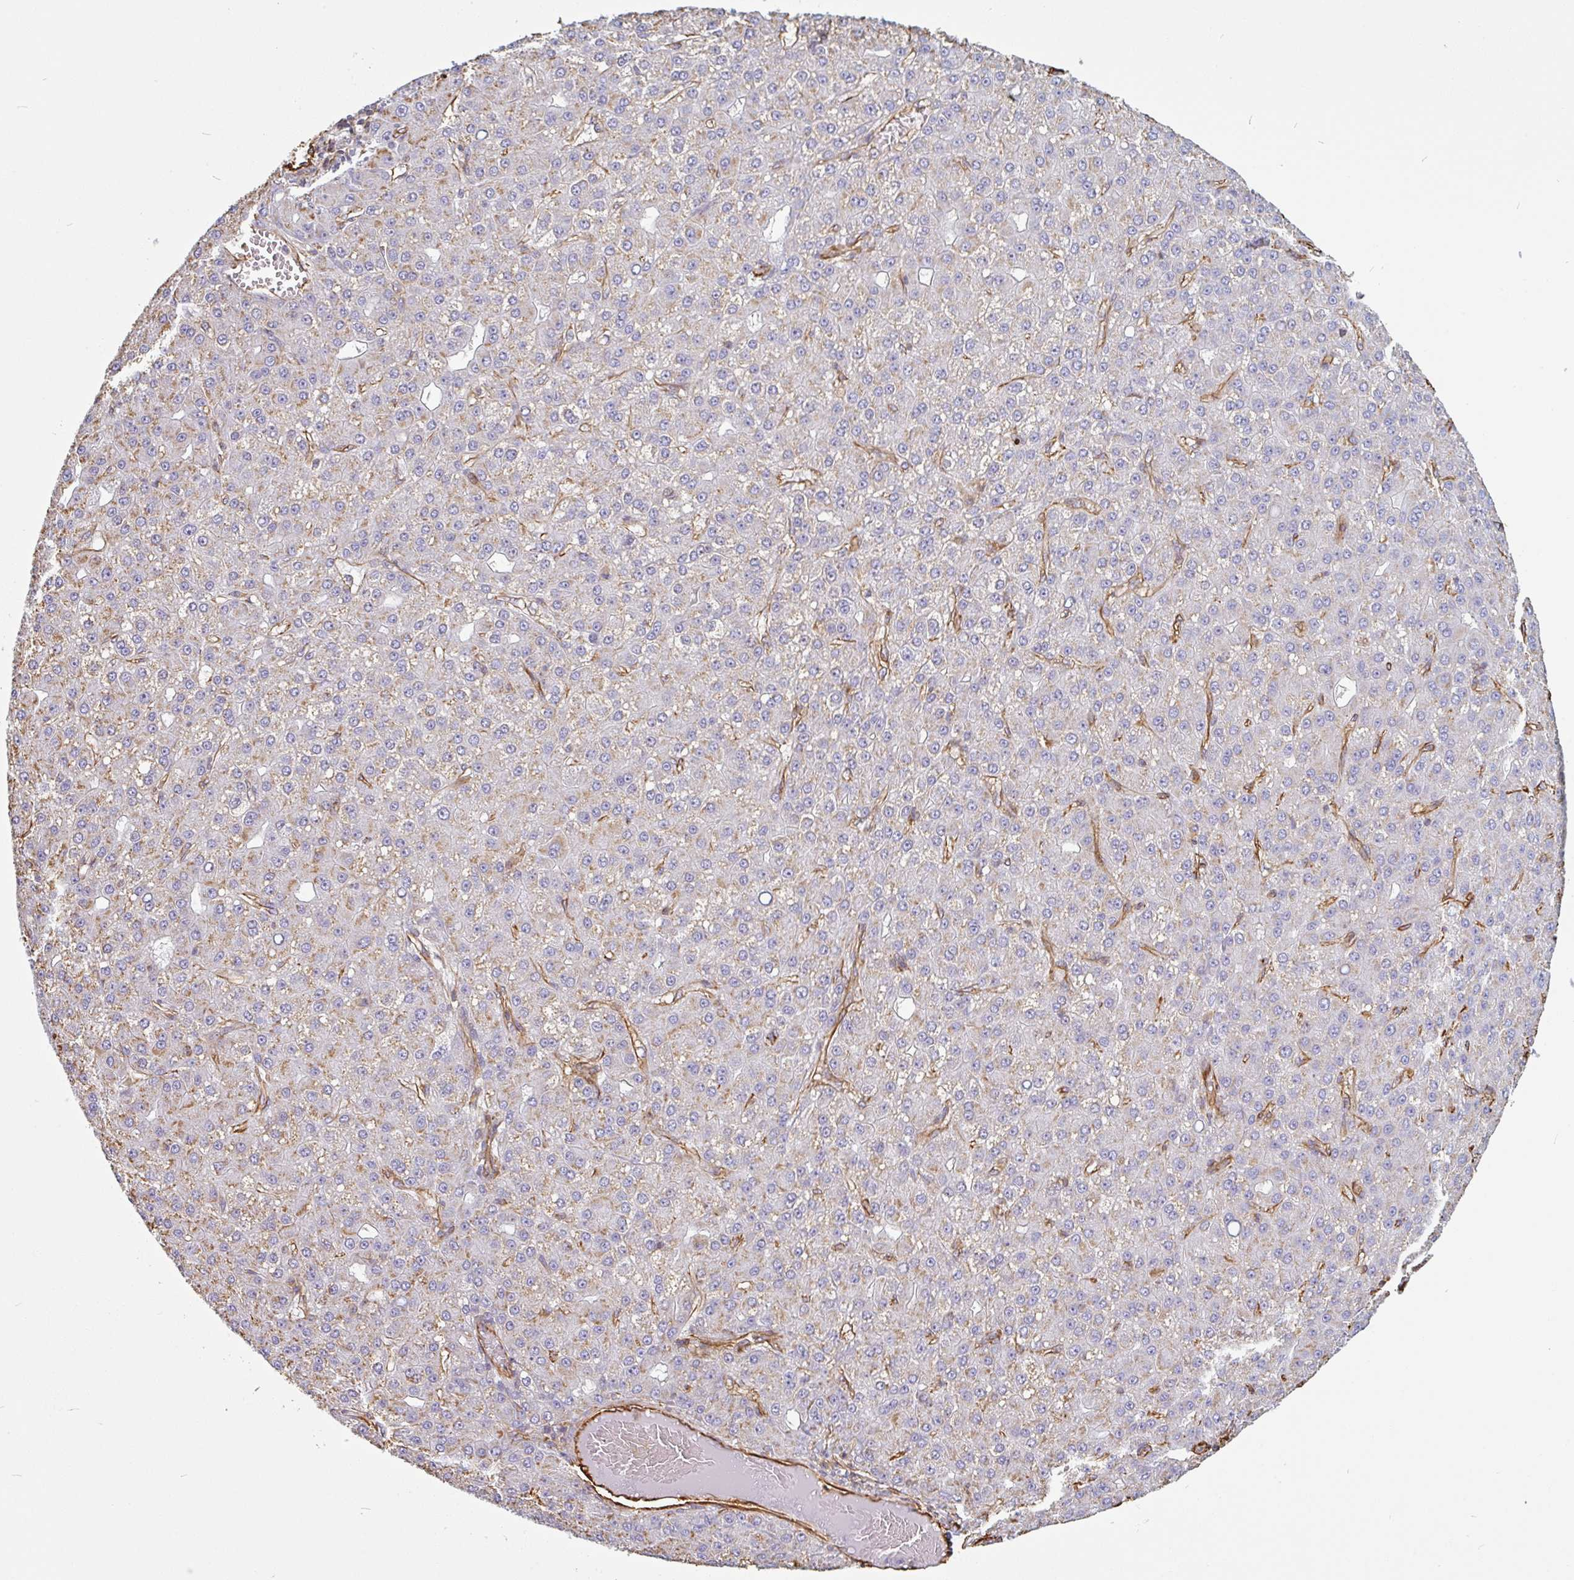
{"staining": {"intensity": "weak", "quantity": "<25%", "location": "cytoplasmic/membranous"}, "tissue": "liver cancer", "cell_type": "Tumor cells", "image_type": "cancer", "snomed": [{"axis": "morphology", "description": "Carcinoma, Hepatocellular, NOS"}, {"axis": "topography", "description": "Liver"}], "caption": "The micrograph exhibits no significant positivity in tumor cells of liver cancer.", "gene": "PPFIA1", "patient": {"sex": "male", "age": 67}}